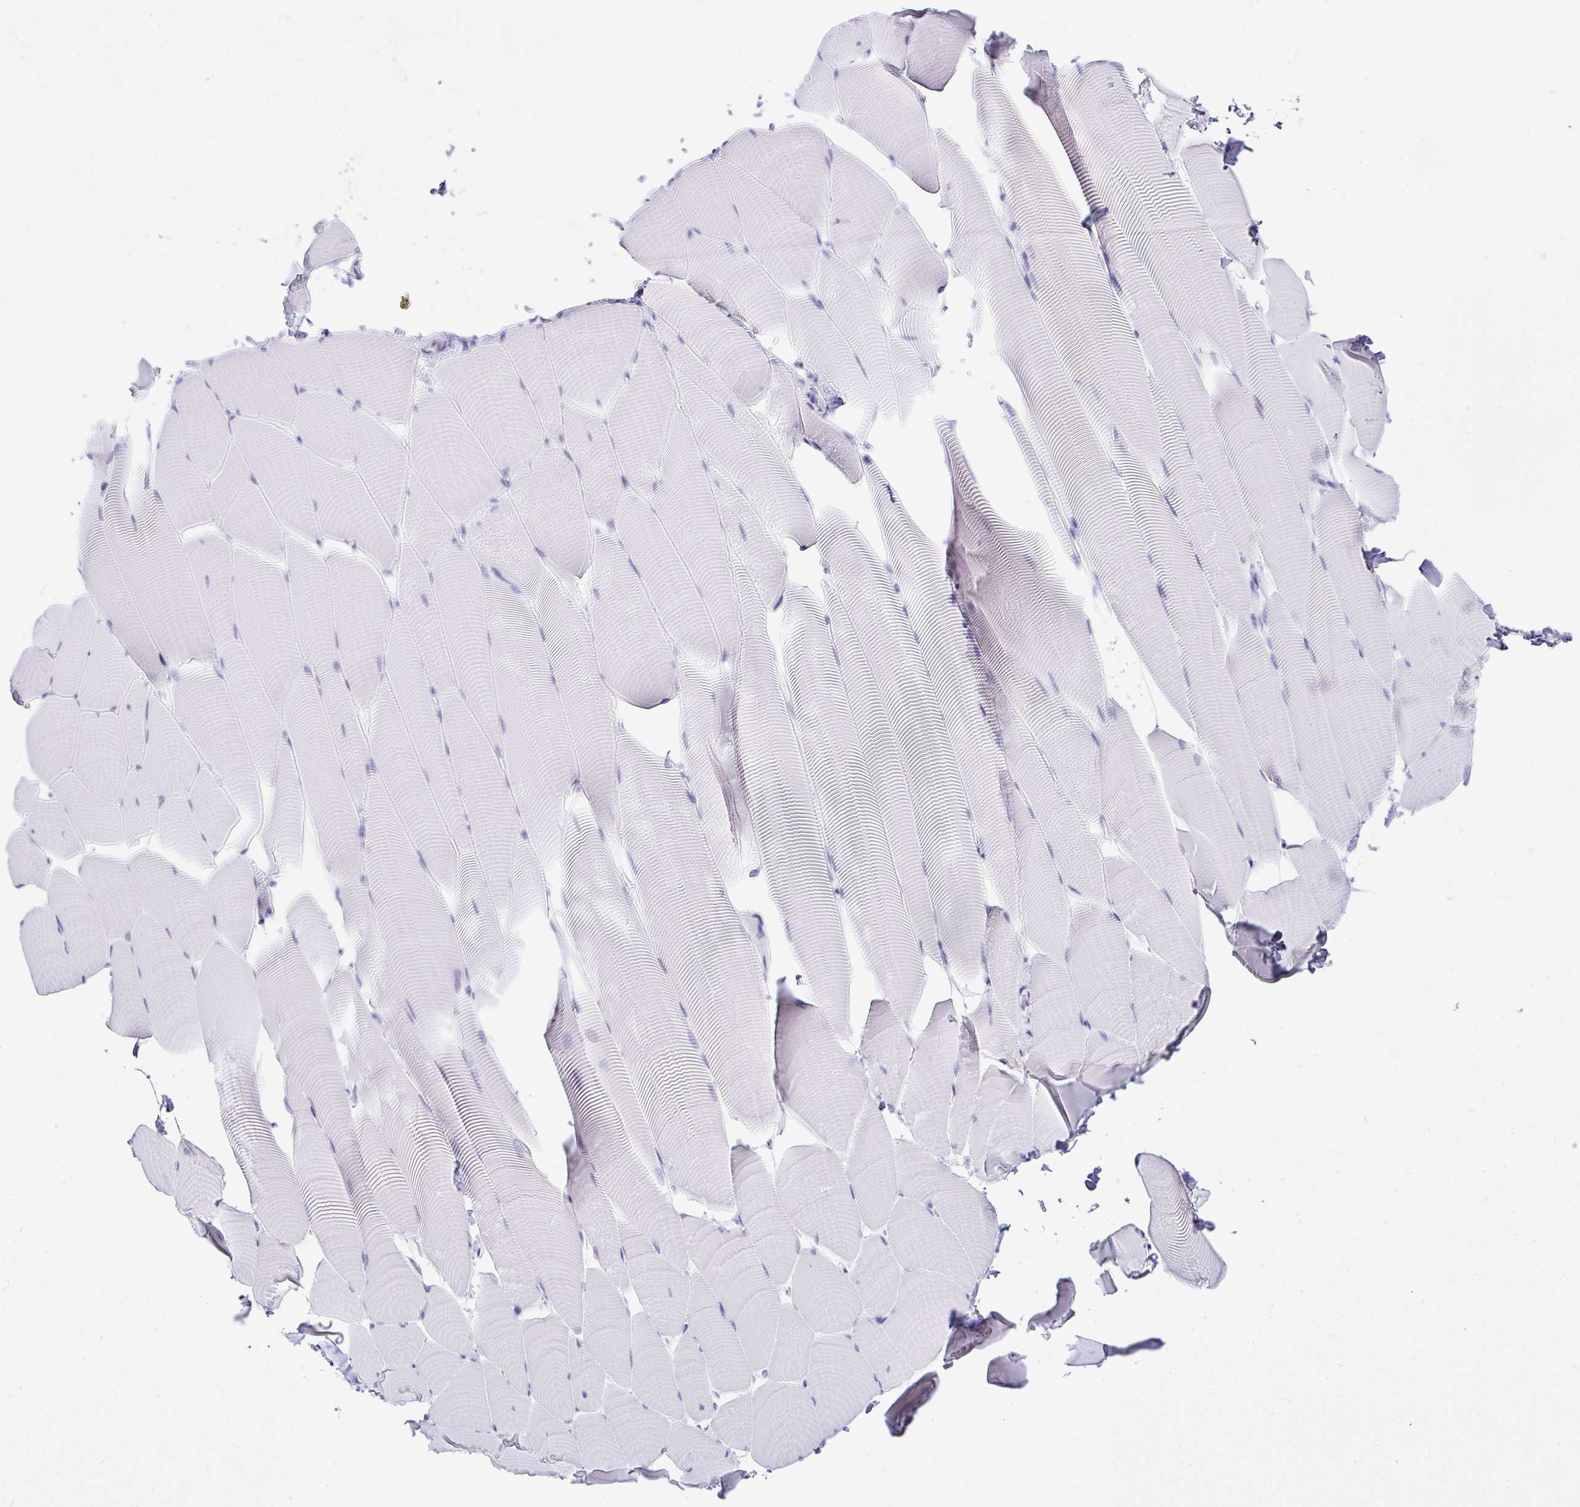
{"staining": {"intensity": "negative", "quantity": "none", "location": "none"}, "tissue": "skeletal muscle", "cell_type": "Myocytes", "image_type": "normal", "snomed": [{"axis": "morphology", "description": "Normal tissue, NOS"}, {"axis": "topography", "description": "Skeletal muscle"}], "caption": "Myocytes are negative for brown protein staining in benign skeletal muscle. The staining is performed using DAB brown chromogen with nuclei counter-stained in using hematoxylin.", "gene": "SERPINB3", "patient": {"sex": "male", "age": 25}}